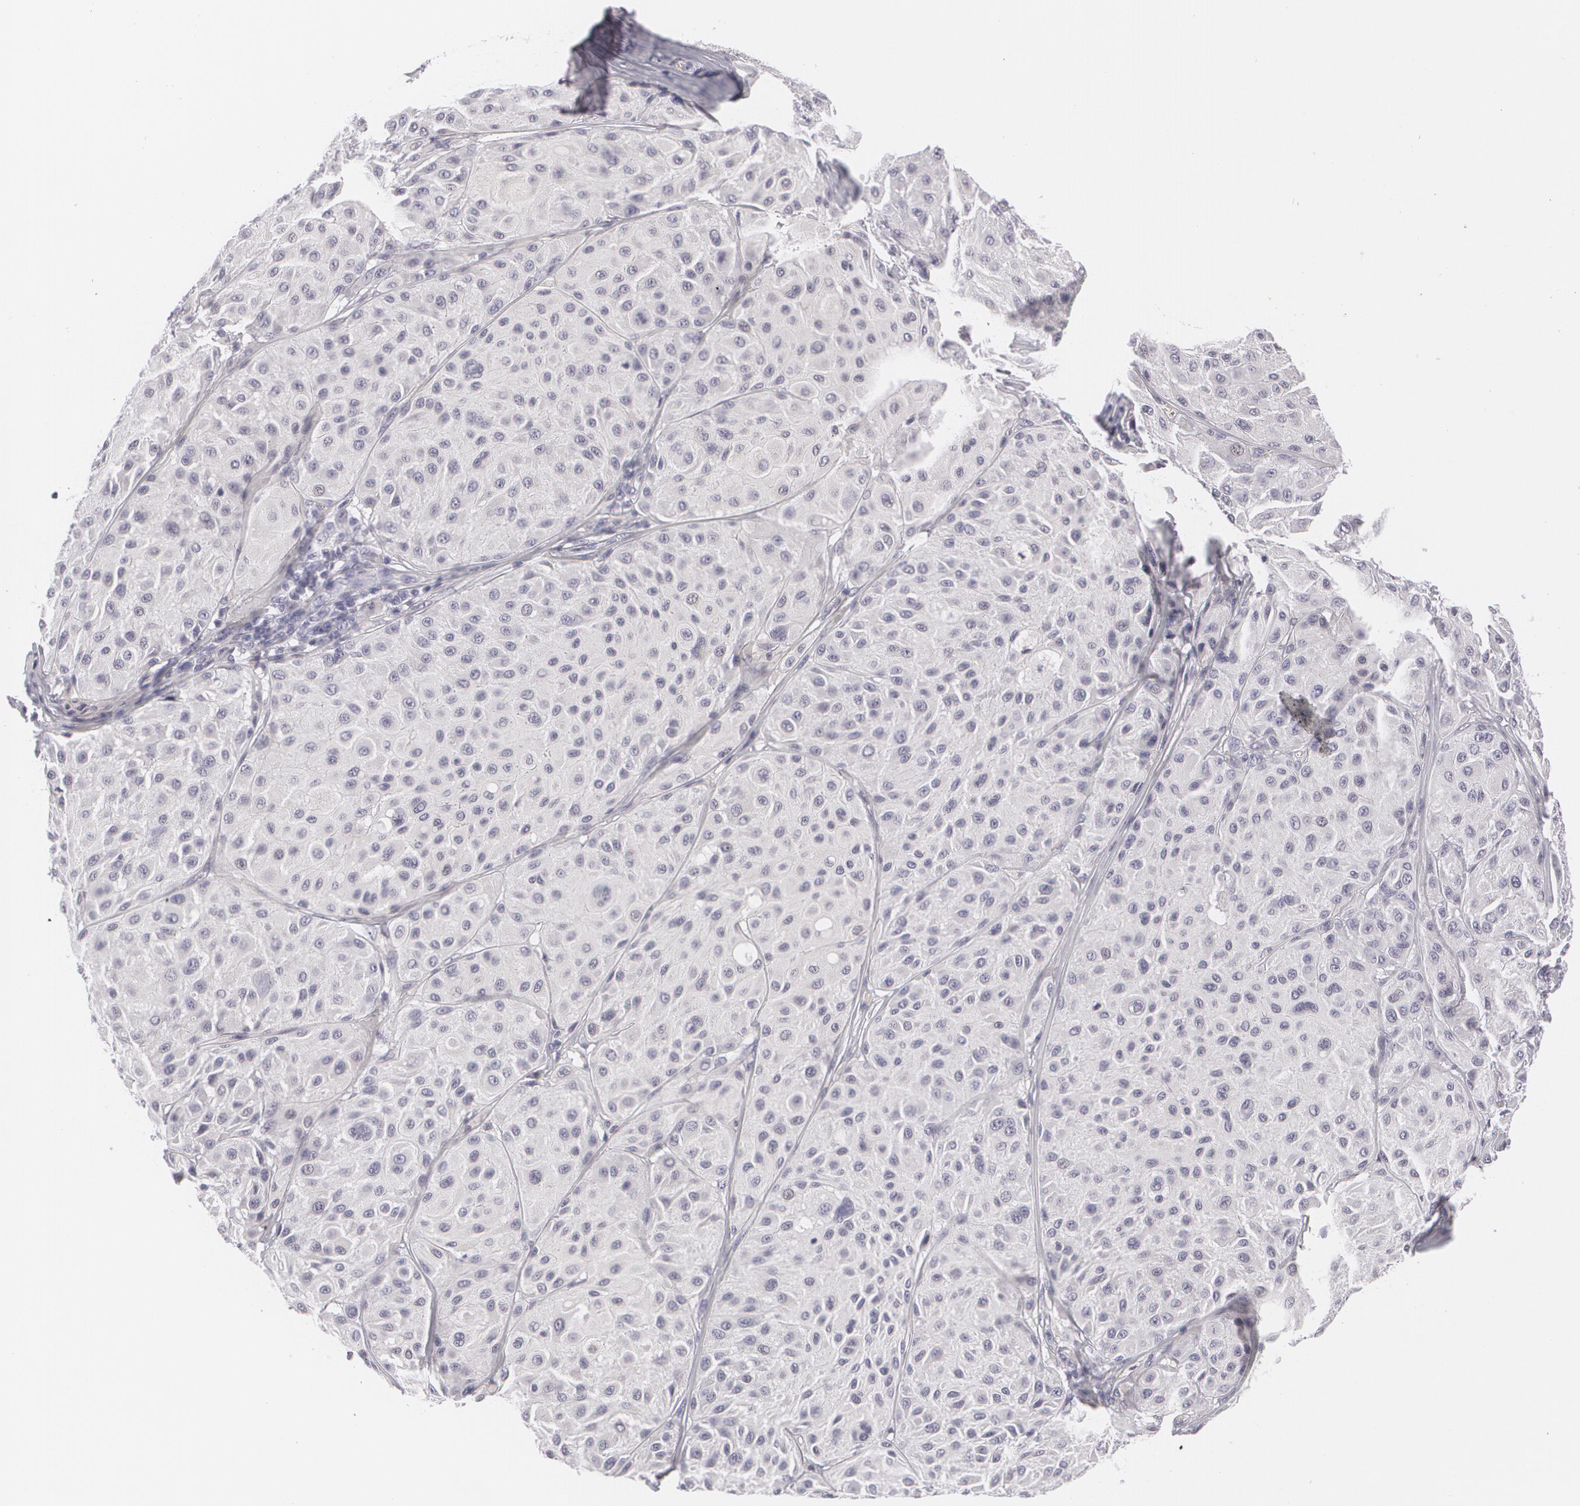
{"staining": {"intensity": "negative", "quantity": "none", "location": "none"}, "tissue": "melanoma", "cell_type": "Tumor cells", "image_type": "cancer", "snomed": [{"axis": "morphology", "description": "Malignant melanoma, NOS"}, {"axis": "topography", "description": "Skin"}], "caption": "A high-resolution image shows IHC staining of malignant melanoma, which displays no significant positivity in tumor cells.", "gene": "MBNL3", "patient": {"sex": "male", "age": 36}}